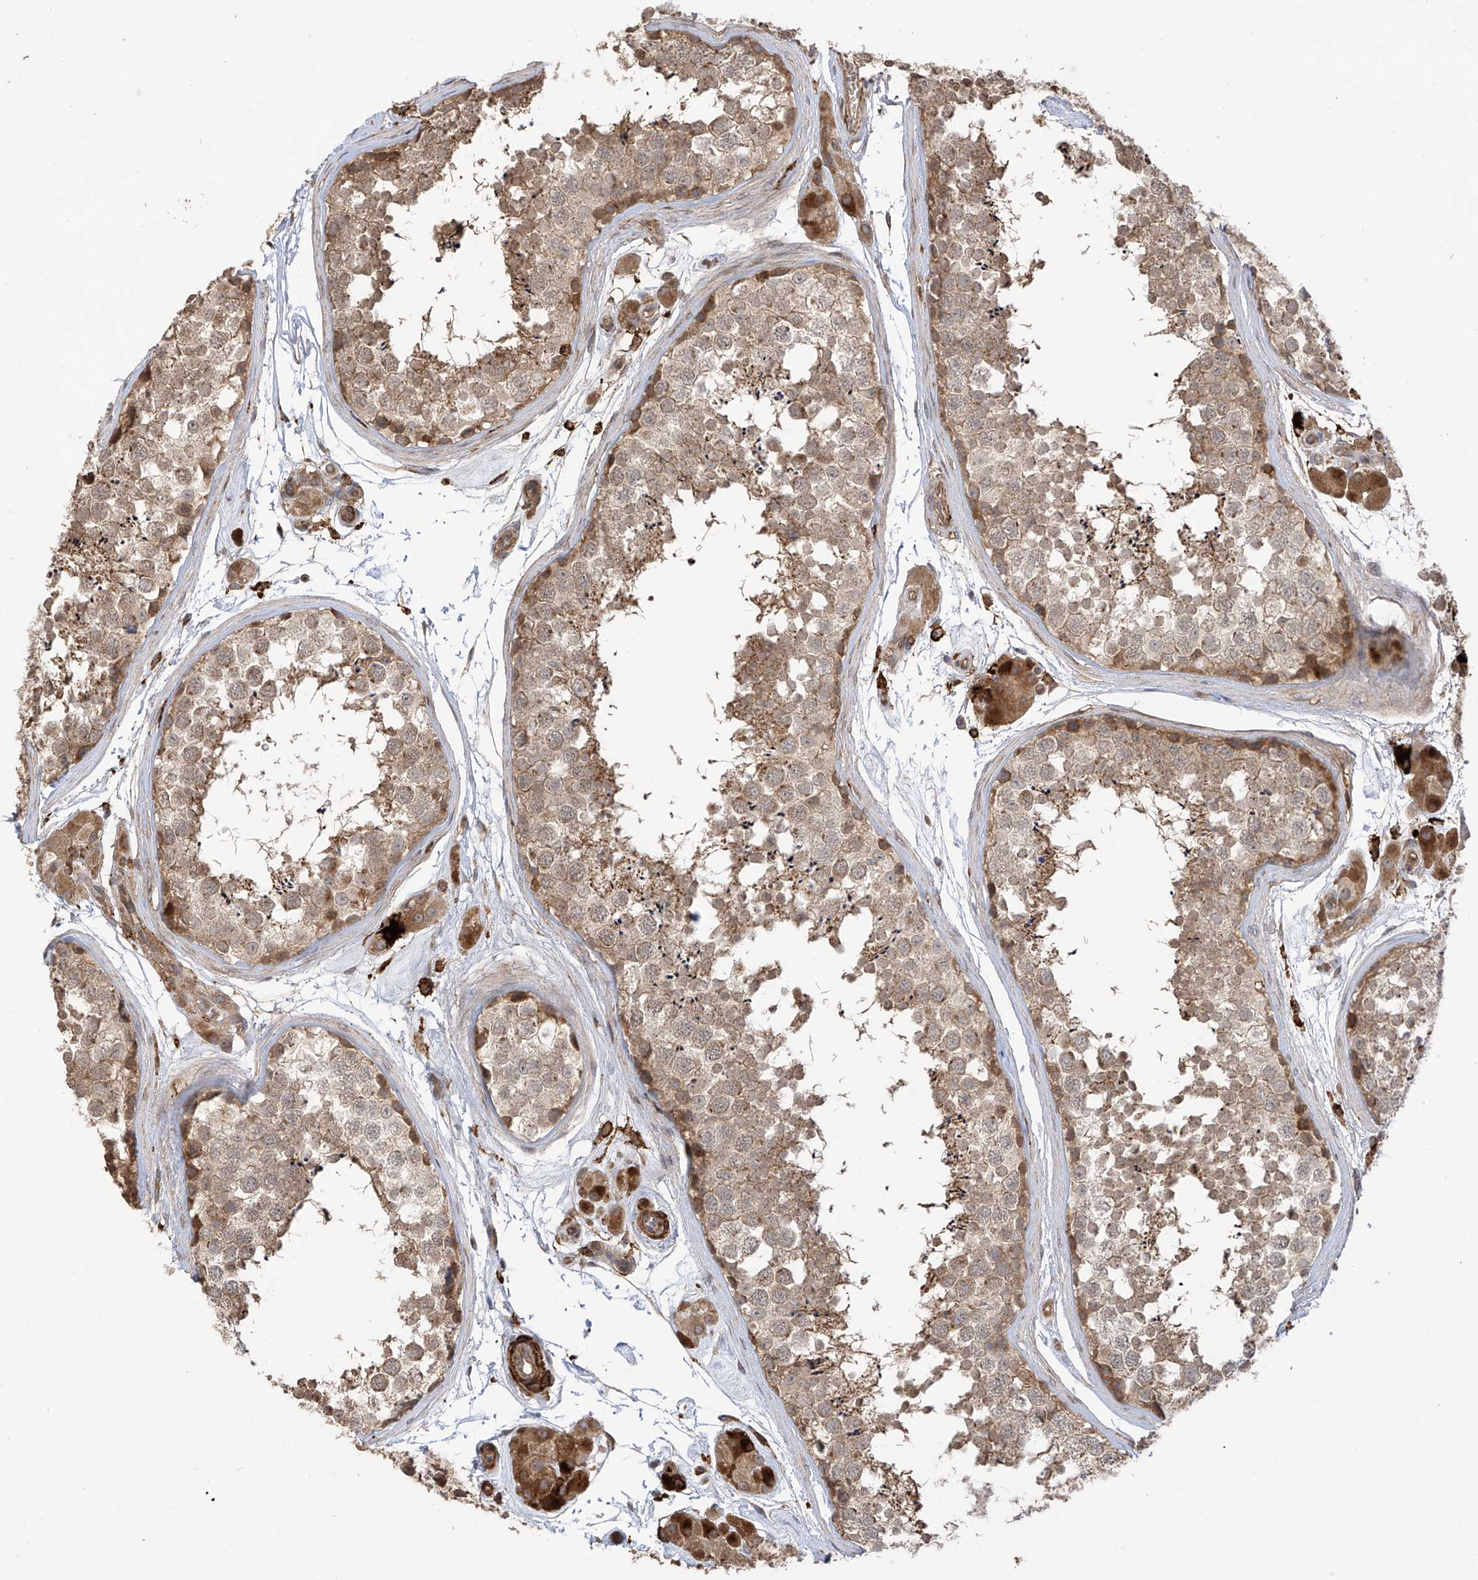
{"staining": {"intensity": "moderate", "quantity": ">75%", "location": "cytoplasmic/membranous"}, "tissue": "testis", "cell_type": "Cells in seminiferous ducts", "image_type": "normal", "snomed": [{"axis": "morphology", "description": "Normal tissue, NOS"}, {"axis": "topography", "description": "Testis"}], "caption": "Moderate cytoplasmic/membranous protein expression is identified in approximately >75% of cells in seminiferous ducts in testis.", "gene": "ATAD2B", "patient": {"sex": "male", "age": 56}}